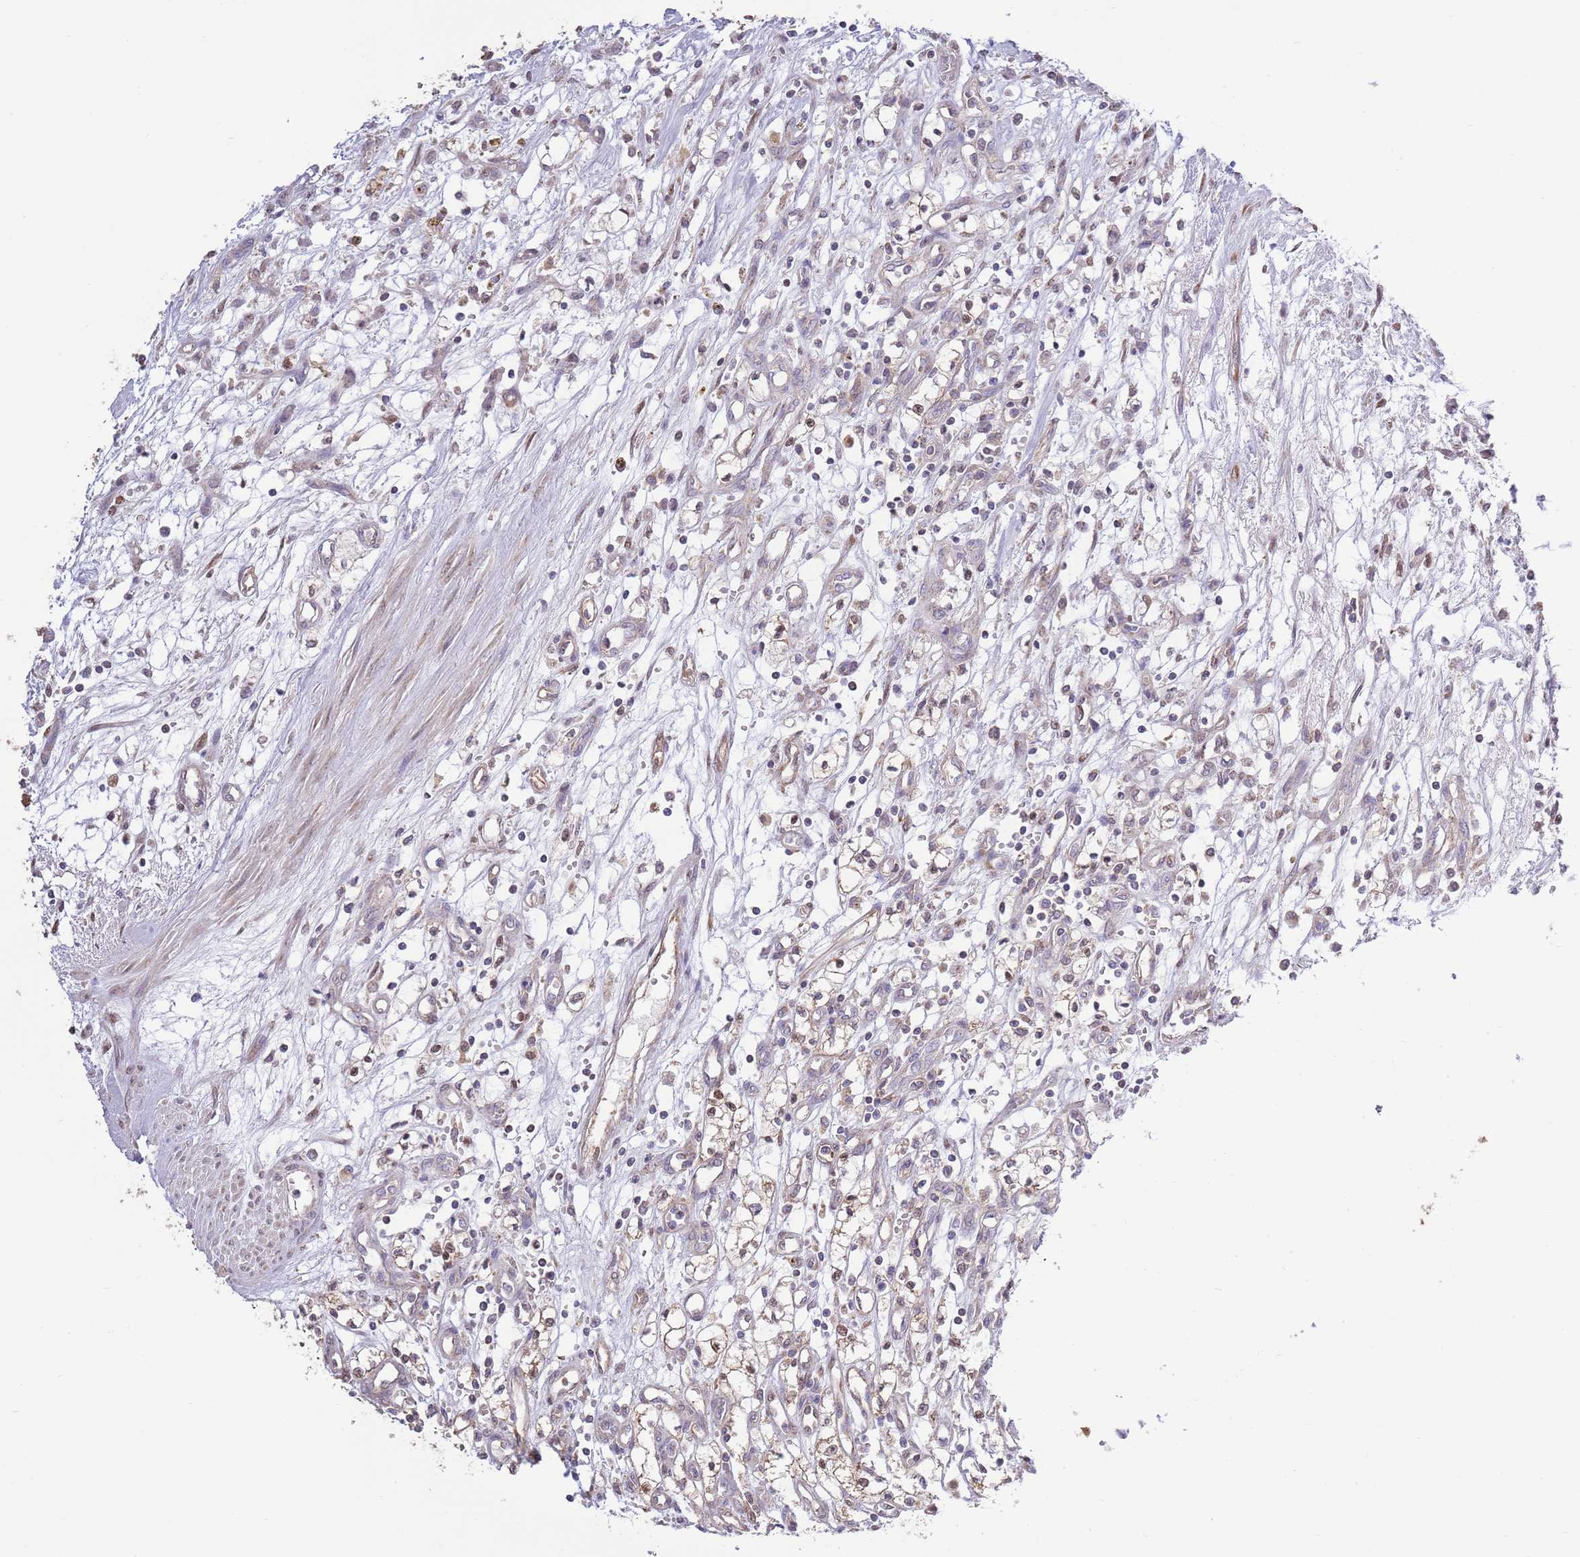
{"staining": {"intensity": "weak", "quantity": "25%-75%", "location": "cytoplasmic/membranous"}, "tissue": "renal cancer", "cell_type": "Tumor cells", "image_type": "cancer", "snomed": [{"axis": "morphology", "description": "Adenocarcinoma, NOS"}, {"axis": "topography", "description": "Kidney"}], "caption": "Adenocarcinoma (renal) stained for a protein shows weak cytoplasmic/membranous positivity in tumor cells.", "gene": "ARL2BP", "patient": {"sex": "male", "age": 59}}